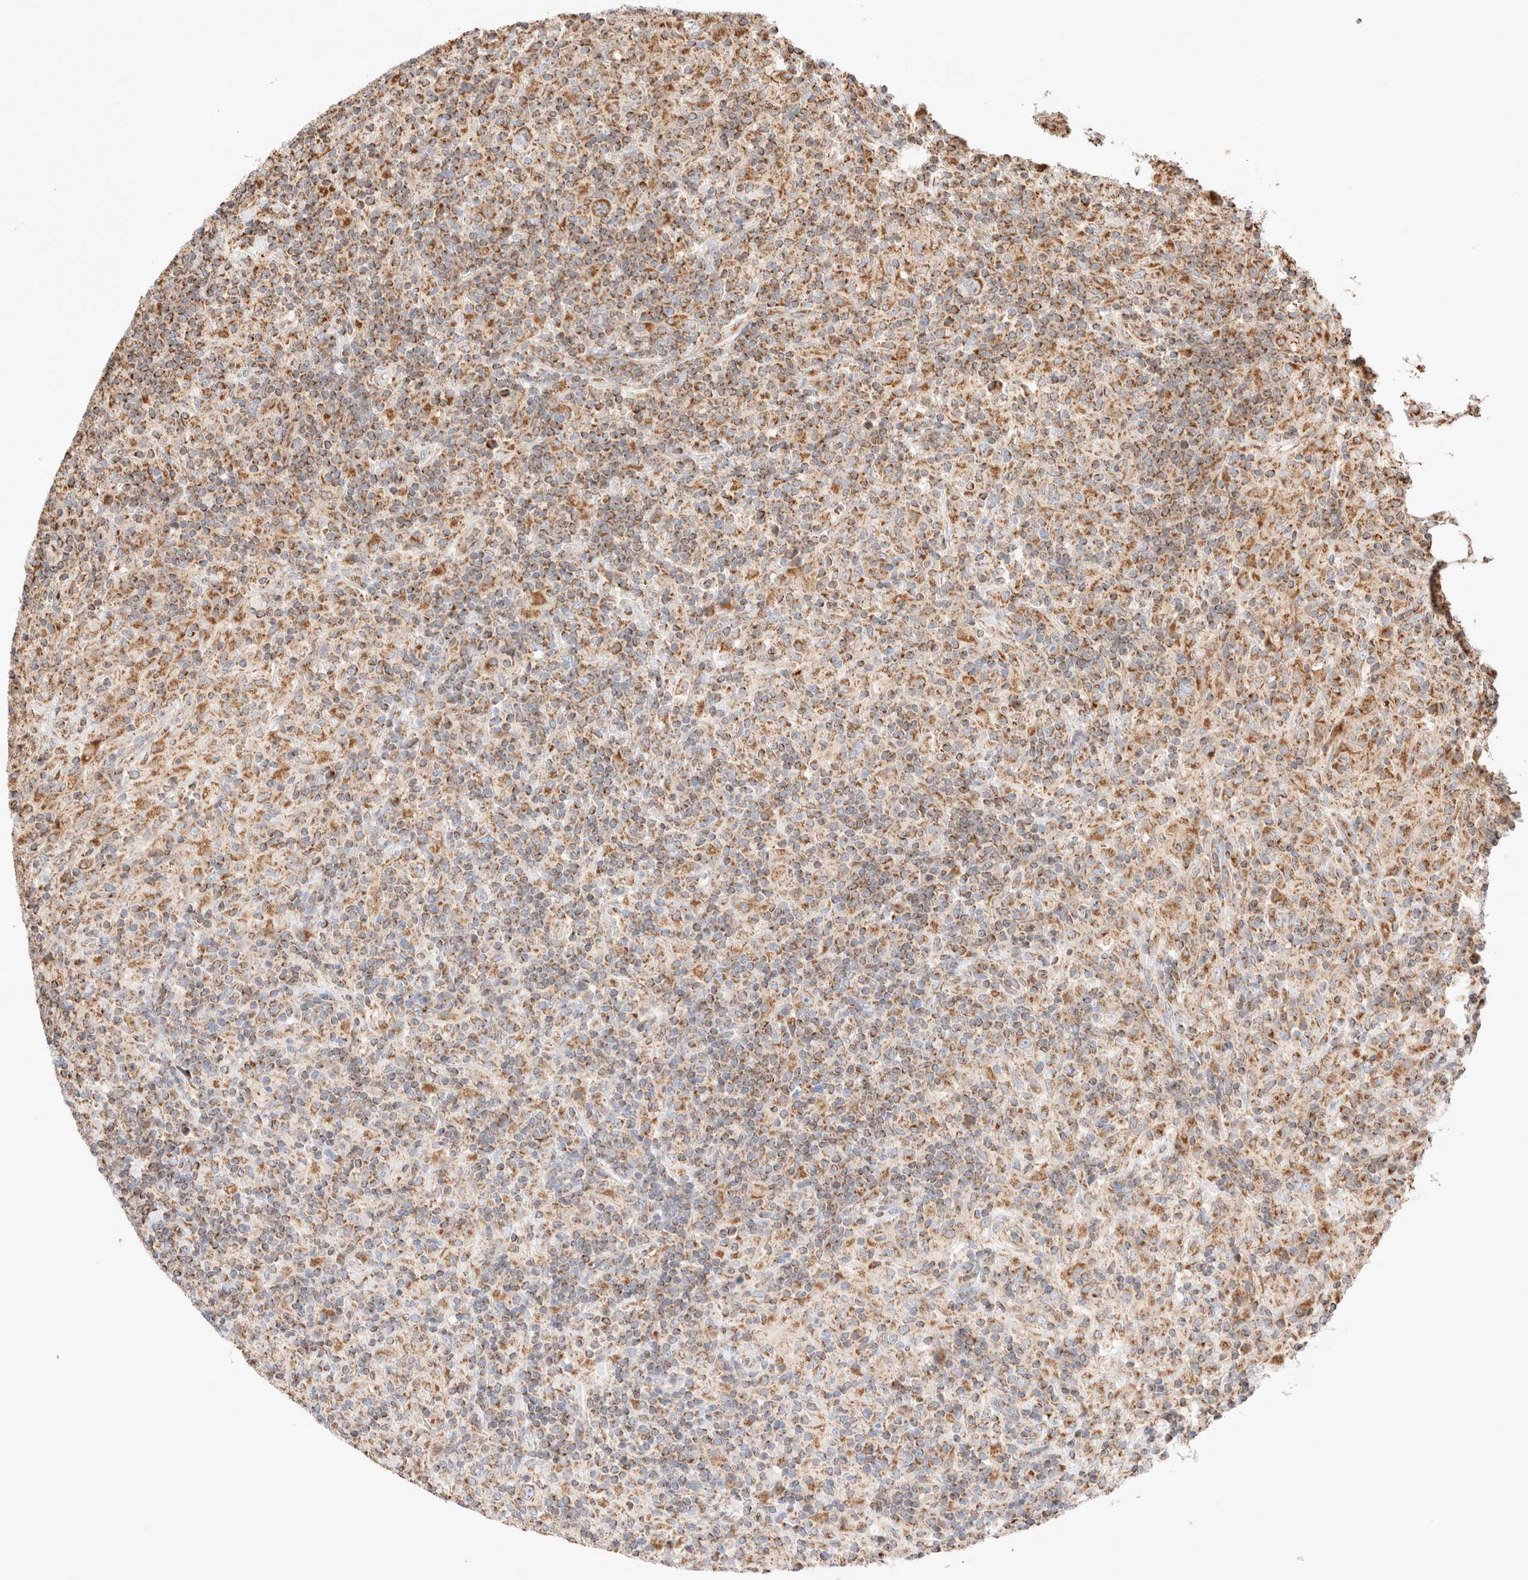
{"staining": {"intensity": "moderate", "quantity": ">75%", "location": "cytoplasmic/membranous"}, "tissue": "lymphoma", "cell_type": "Tumor cells", "image_type": "cancer", "snomed": [{"axis": "morphology", "description": "Hodgkin's disease, NOS"}, {"axis": "topography", "description": "Lymph node"}], "caption": "This is an image of immunohistochemistry staining of Hodgkin's disease, which shows moderate staining in the cytoplasmic/membranous of tumor cells.", "gene": "TMPPE", "patient": {"sex": "male", "age": 70}}